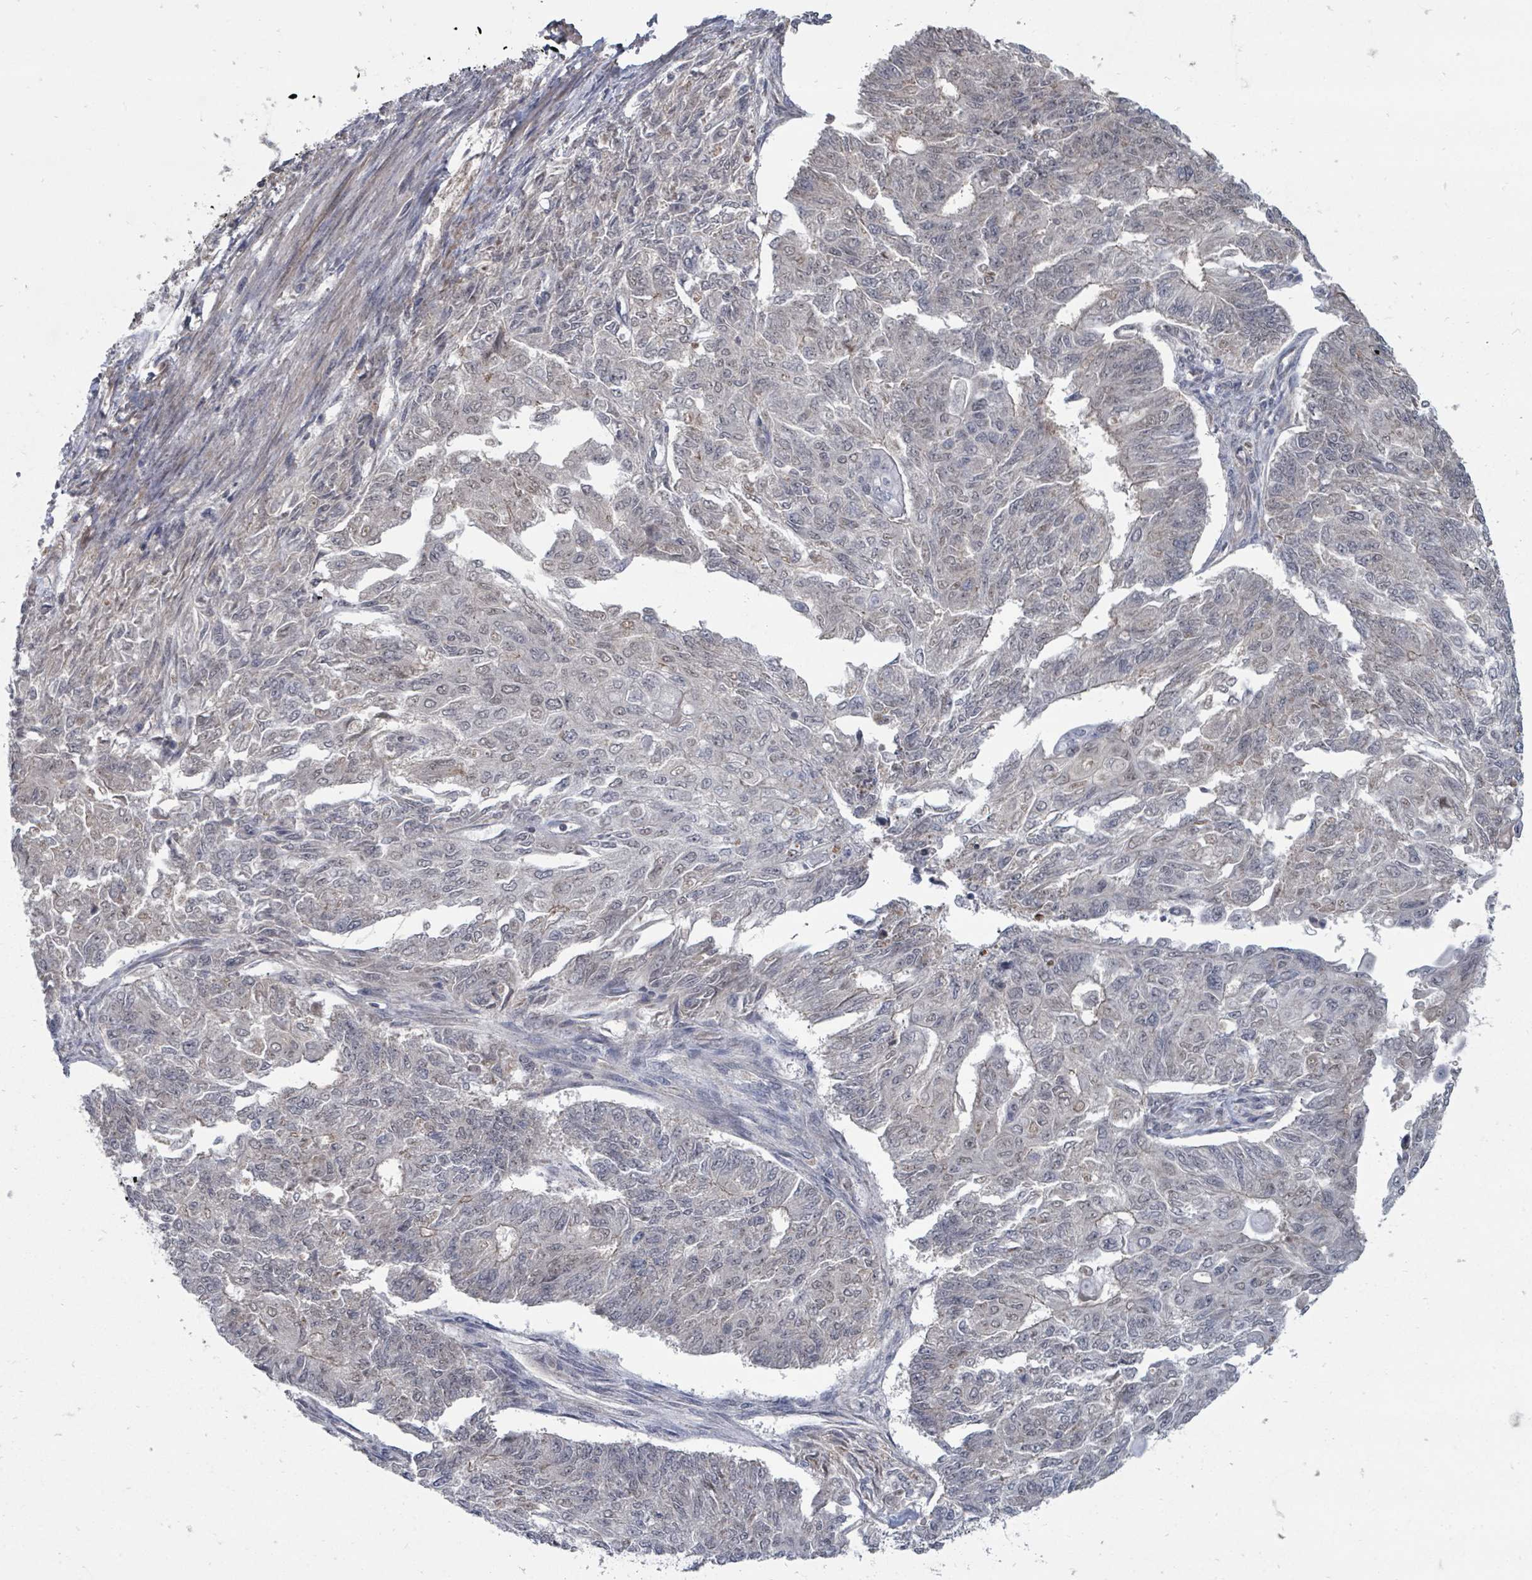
{"staining": {"intensity": "weak", "quantity": "<25%", "location": "nuclear"}, "tissue": "endometrial cancer", "cell_type": "Tumor cells", "image_type": "cancer", "snomed": [{"axis": "morphology", "description": "Adenocarcinoma, NOS"}, {"axis": "topography", "description": "Endometrium"}], "caption": "A micrograph of endometrial cancer (adenocarcinoma) stained for a protein shows no brown staining in tumor cells.", "gene": "MAGOHB", "patient": {"sex": "female", "age": 32}}